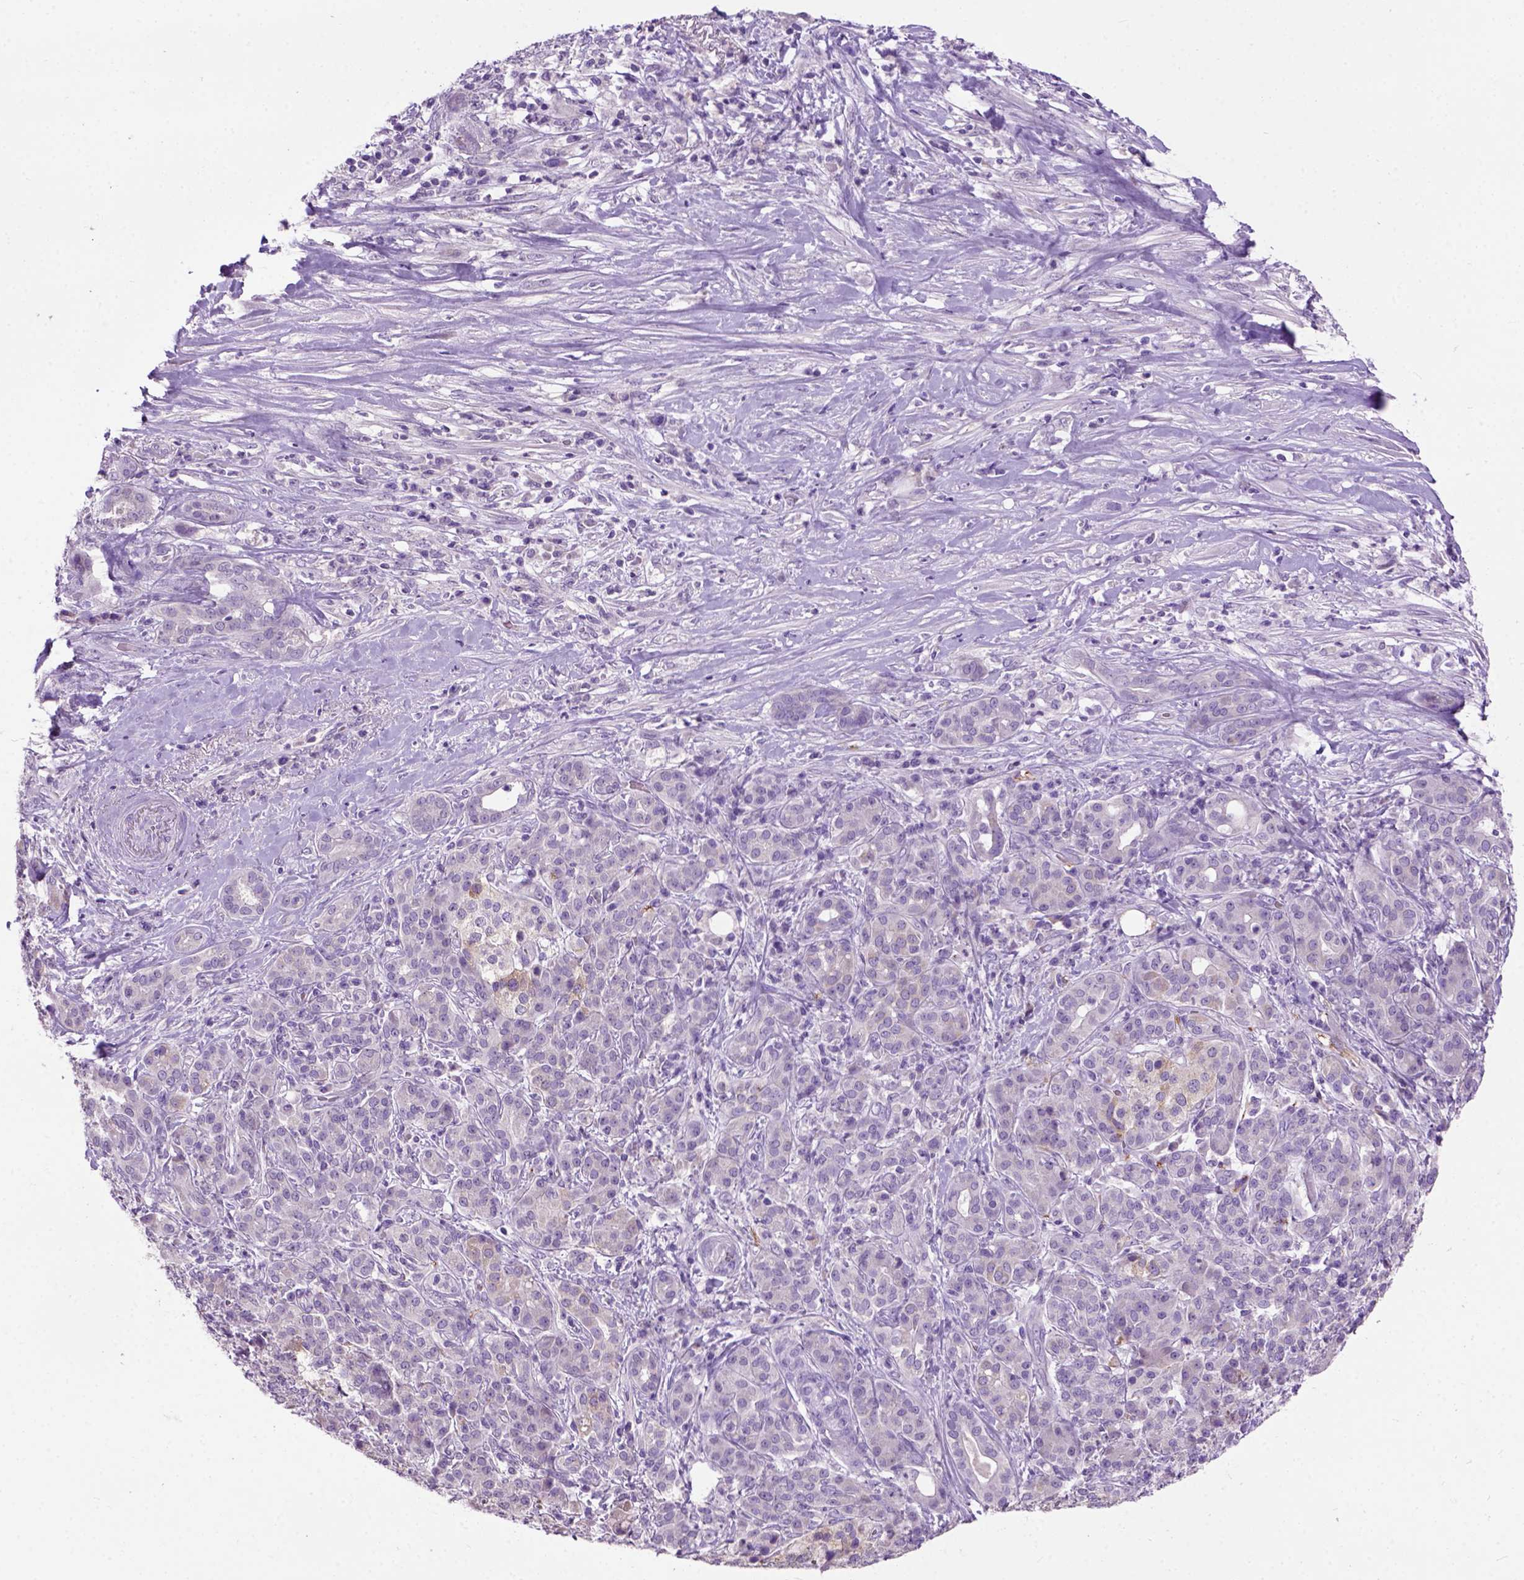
{"staining": {"intensity": "negative", "quantity": "none", "location": "none"}, "tissue": "pancreatic cancer", "cell_type": "Tumor cells", "image_type": "cancer", "snomed": [{"axis": "morphology", "description": "Normal tissue, NOS"}, {"axis": "morphology", "description": "Inflammation, NOS"}, {"axis": "morphology", "description": "Adenocarcinoma, NOS"}, {"axis": "topography", "description": "Pancreas"}], "caption": "Immunohistochemical staining of human pancreatic cancer shows no significant positivity in tumor cells.", "gene": "MAPT", "patient": {"sex": "male", "age": 57}}